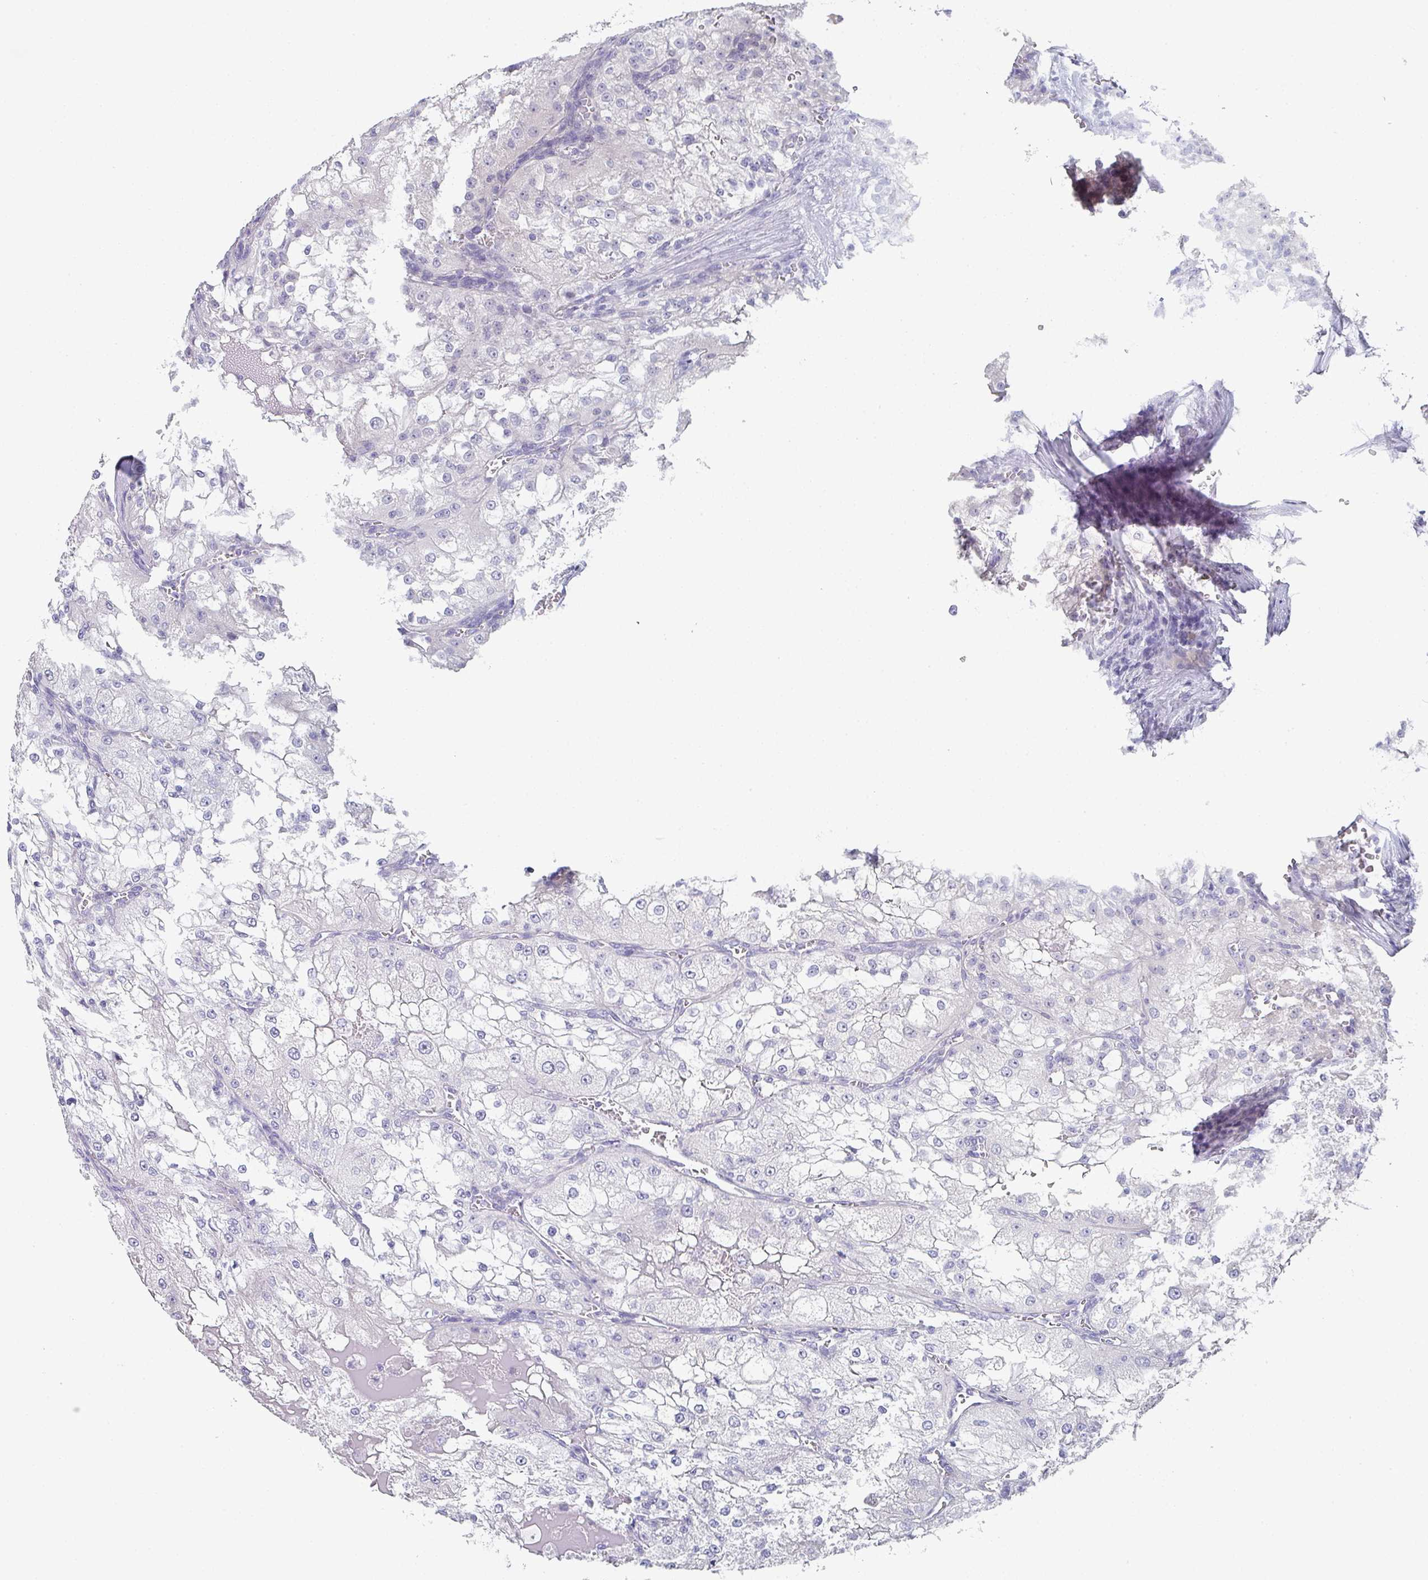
{"staining": {"intensity": "negative", "quantity": "none", "location": "none"}, "tissue": "renal cancer", "cell_type": "Tumor cells", "image_type": "cancer", "snomed": [{"axis": "morphology", "description": "Adenocarcinoma, NOS"}, {"axis": "topography", "description": "Kidney"}], "caption": "This micrograph is of adenocarcinoma (renal) stained with IHC to label a protein in brown with the nuclei are counter-stained blue. There is no positivity in tumor cells. The staining is performed using DAB brown chromogen with nuclei counter-stained in using hematoxylin.", "gene": "NOXRED1", "patient": {"sex": "female", "age": 74}}